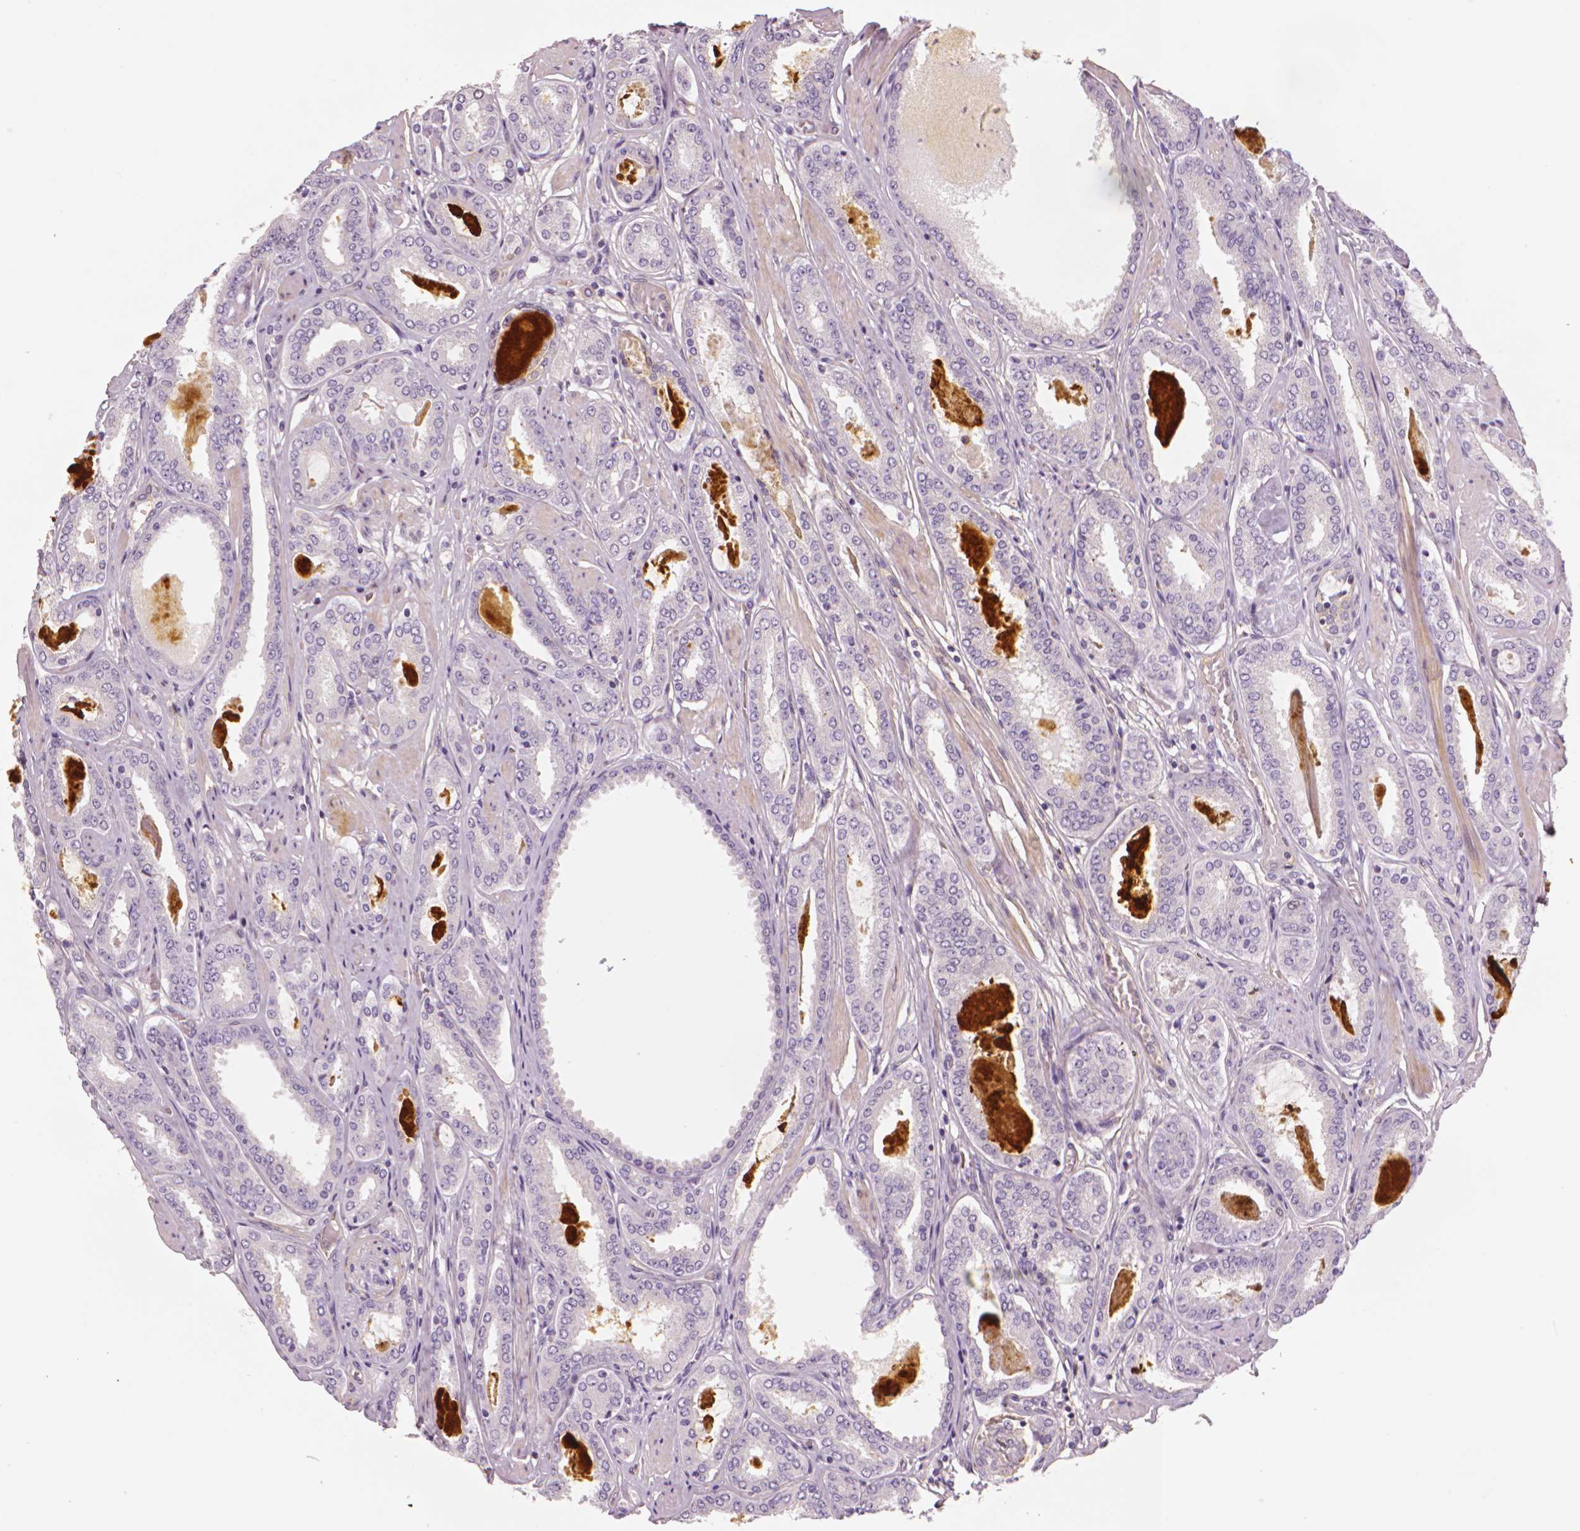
{"staining": {"intensity": "negative", "quantity": "none", "location": "none"}, "tissue": "prostate cancer", "cell_type": "Tumor cells", "image_type": "cancer", "snomed": [{"axis": "morphology", "description": "Adenocarcinoma, High grade"}, {"axis": "topography", "description": "Prostate"}], "caption": "This photomicrograph is of high-grade adenocarcinoma (prostate) stained with IHC to label a protein in brown with the nuclei are counter-stained blue. There is no expression in tumor cells.", "gene": "MKI67", "patient": {"sex": "male", "age": 63}}